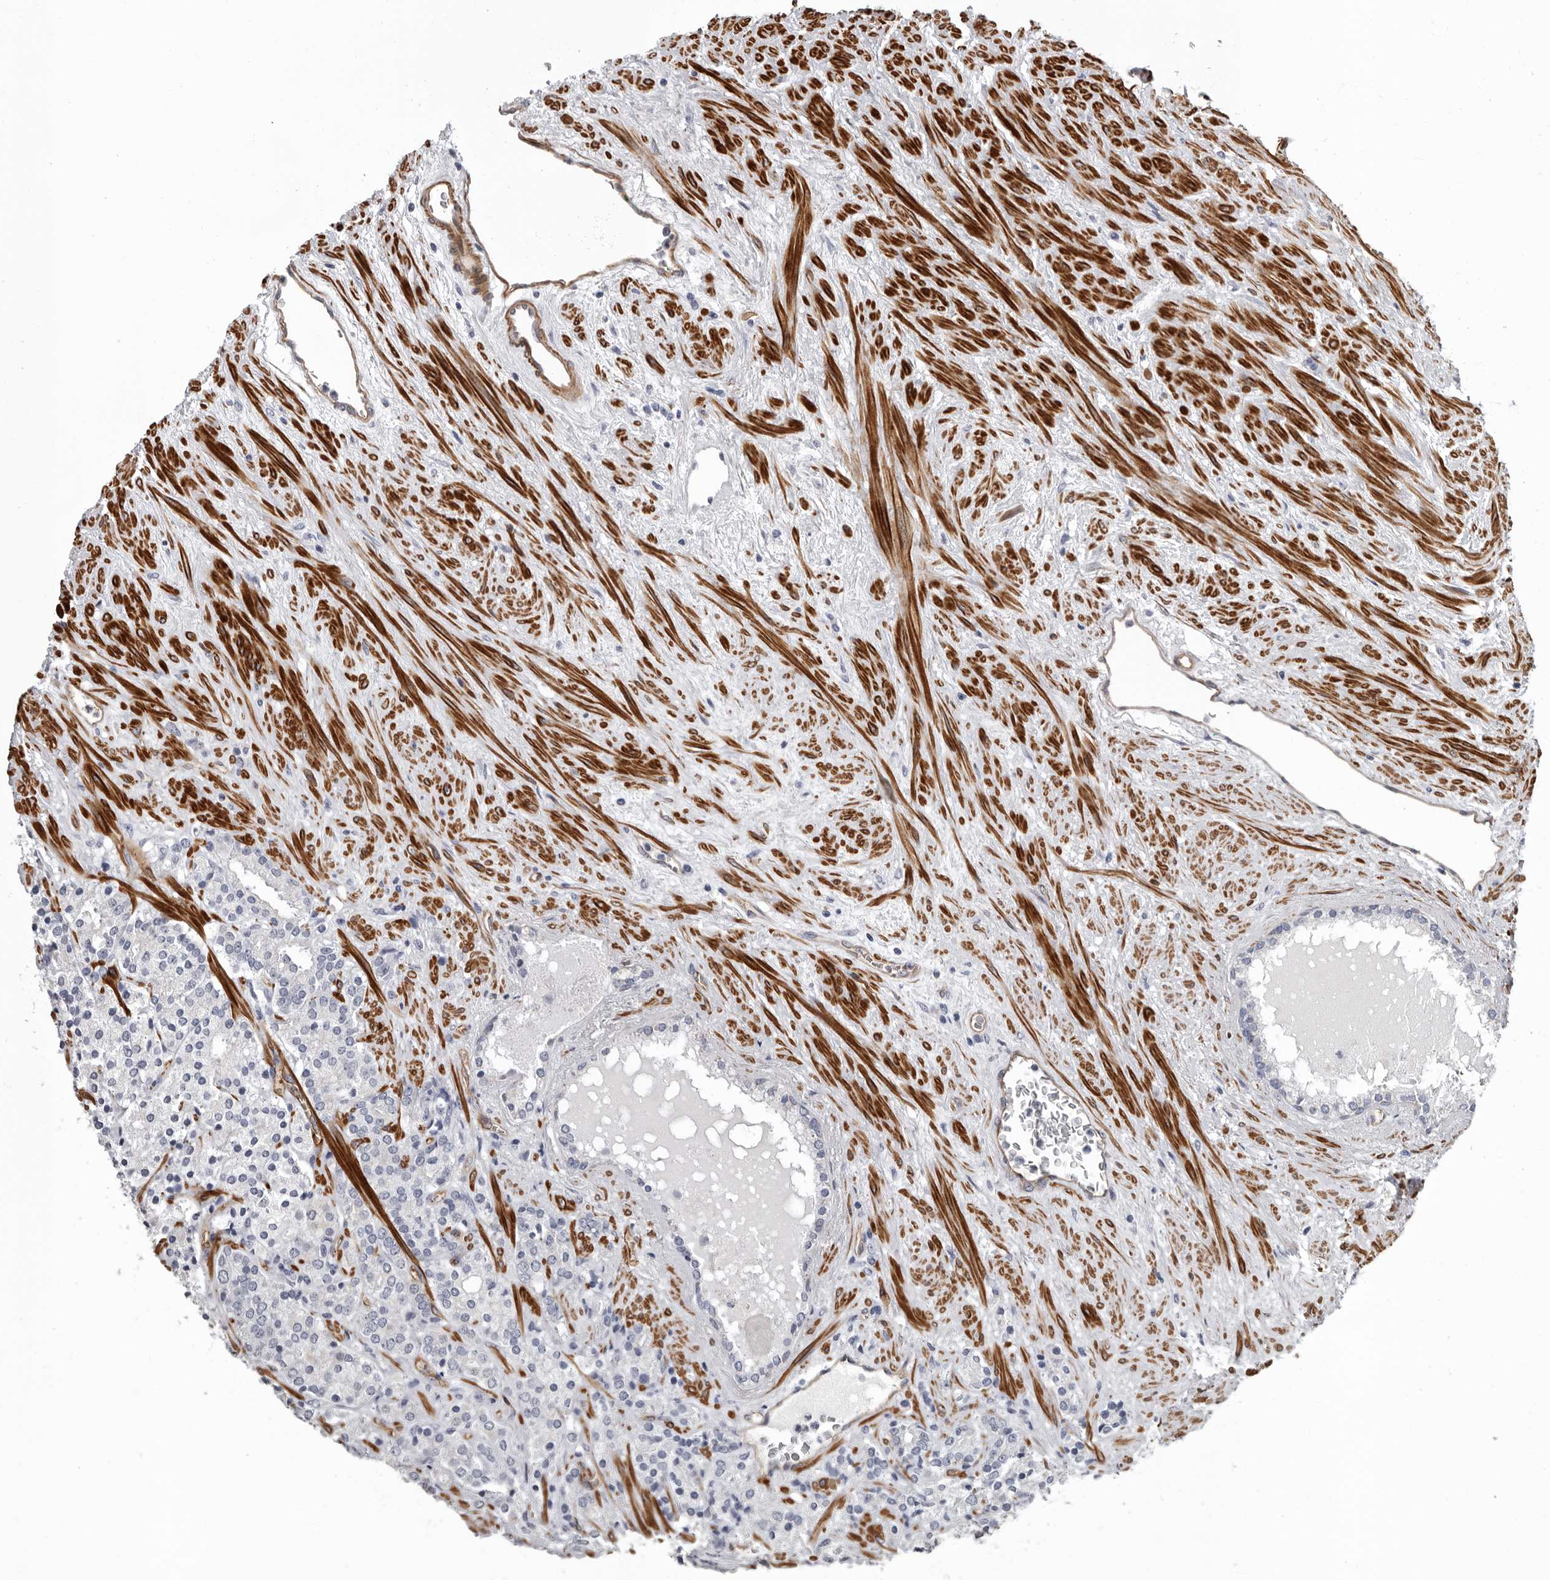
{"staining": {"intensity": "negative", "quantity": "none", "location": "none"}, "tissue": "prostate cancer", "cell_type": "Tumor cells", "image_type": "cancer", "snomed": [{"axis": "morphology", "description": "Adenocarcinoma, High grade"}, {"axis": "topography", "description": "Prostate"}], "caption": "Immunohistochemistry of prostate cancer (adenocarcinoma (high-grade)) shows no expression in tumor cells.", "gene": "ADGRL4", "patient": {"sex": "male", "age": 71}}